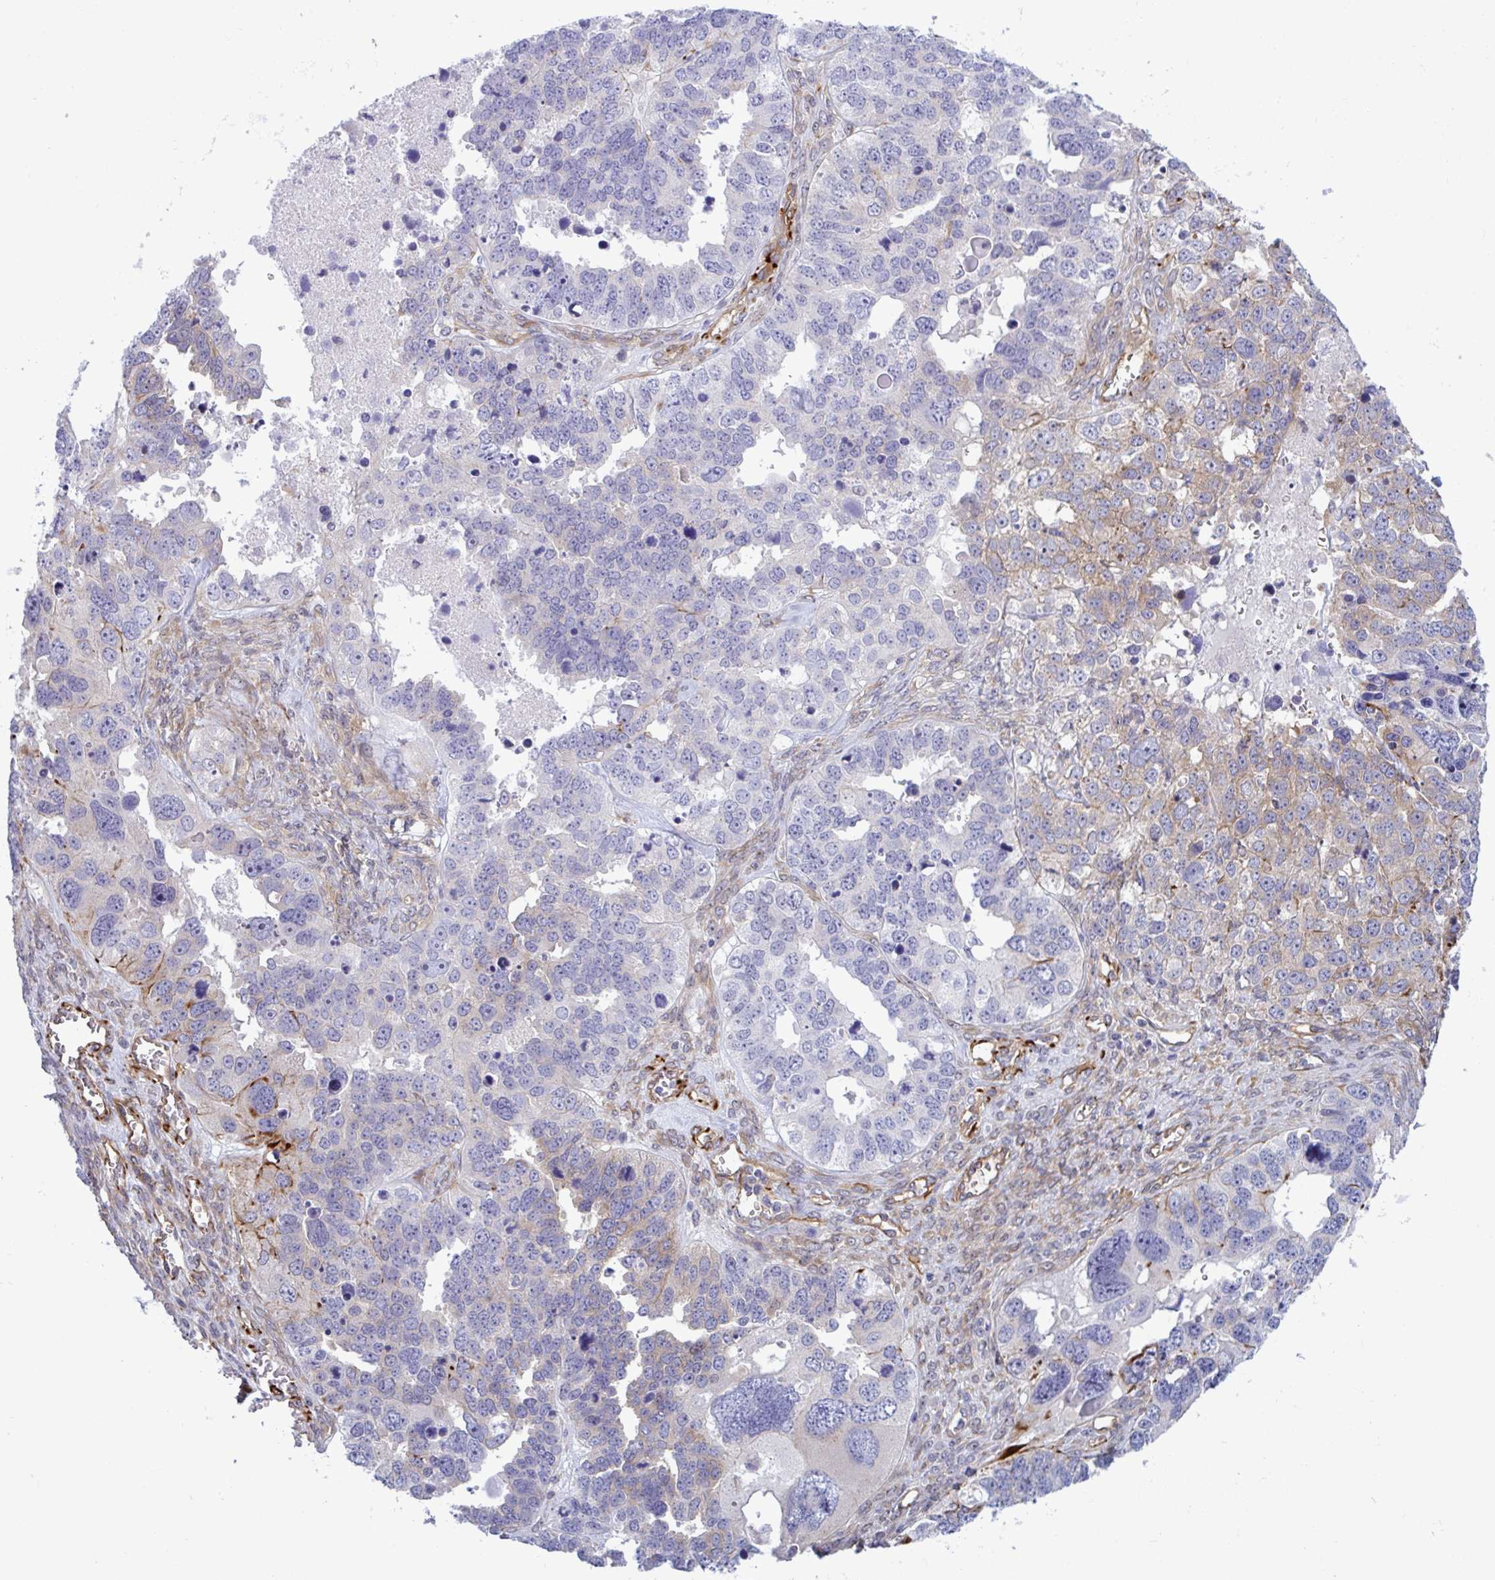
{"staining": {"intensity": "moderate", "quantity": "<25%", "location": "cytoplasmic/membranous"}, "tissue": "ovarian cancer", "cell_type": "Tumor cells", "image_type": "cancer", "snomed": [{"axis": "morphology", "description": "Cystadenocarcinoma, serous, NOS"}, {"axis": "topography", "description": "Ovary"}], "caption": "Ovarian serous cystadenocarcinoma stained for a protein (brown) shows moderate cytoplasmic/membranous positive staining in approximately <25% of tumor cells.", "gene": "PRRT4", "patient": {"sex": "female", "age": 76}}